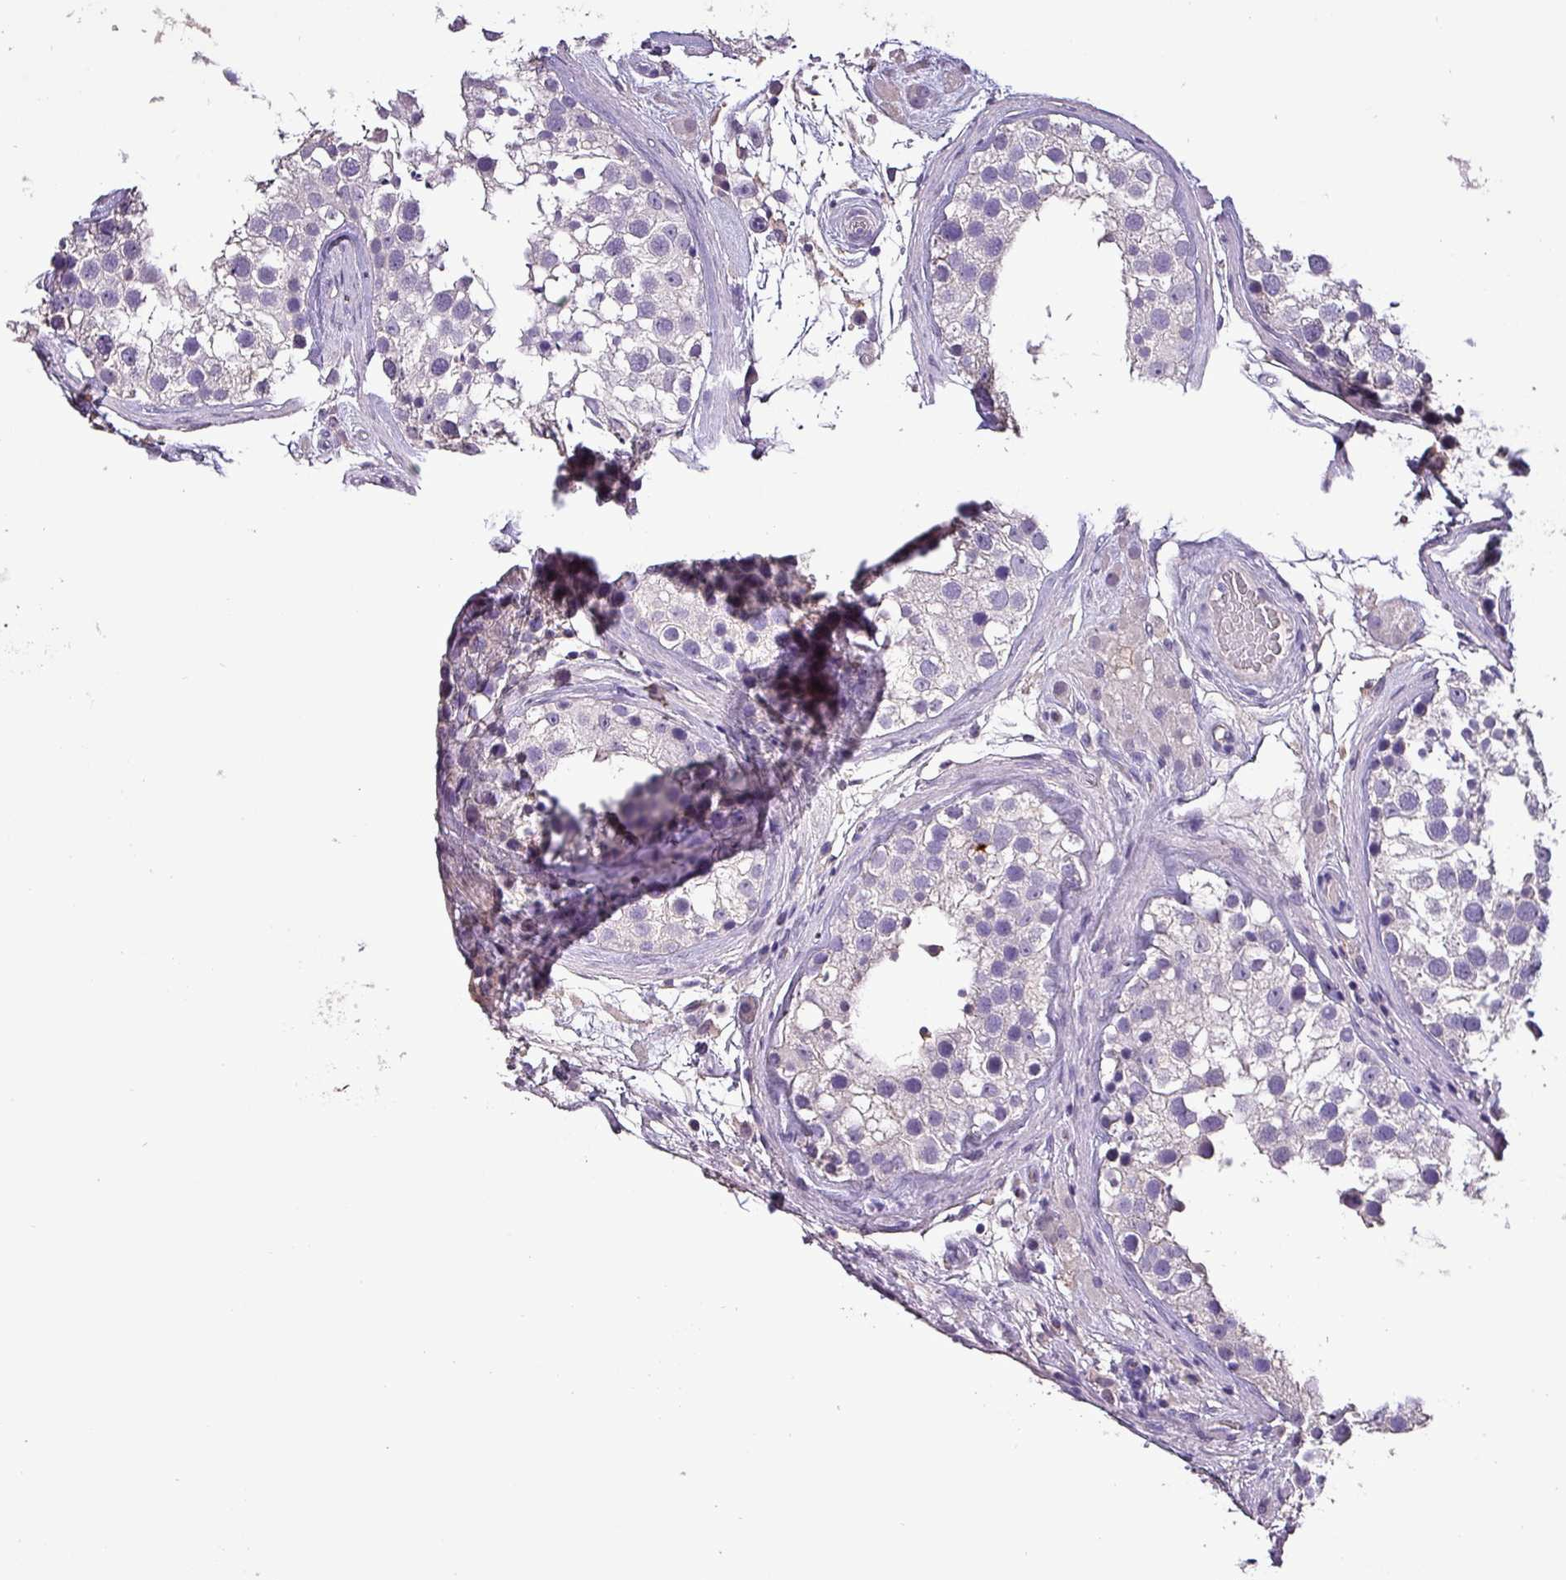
{"staining": {"intensity": "weak", "quantity": "<25%", "location": "cytoplasmic/membranous"}, "tissue": "testis", "cell_type": "Cells in seminiferous ducts", "image_type": "normal", "snomed": [{"axis": "morphology", "description": "Normal tissue, NOS"}, {"axis": "topography", "description": "Testis"}], "caption": "An IHC histopathology image of normal testis is shown. There is no staining in cells in seminiferous ducts of testis. (DAB immunohistochemistry, high magnification).", "gene": "HTRA4", "patient": {"sex": "male", "age": 46}}